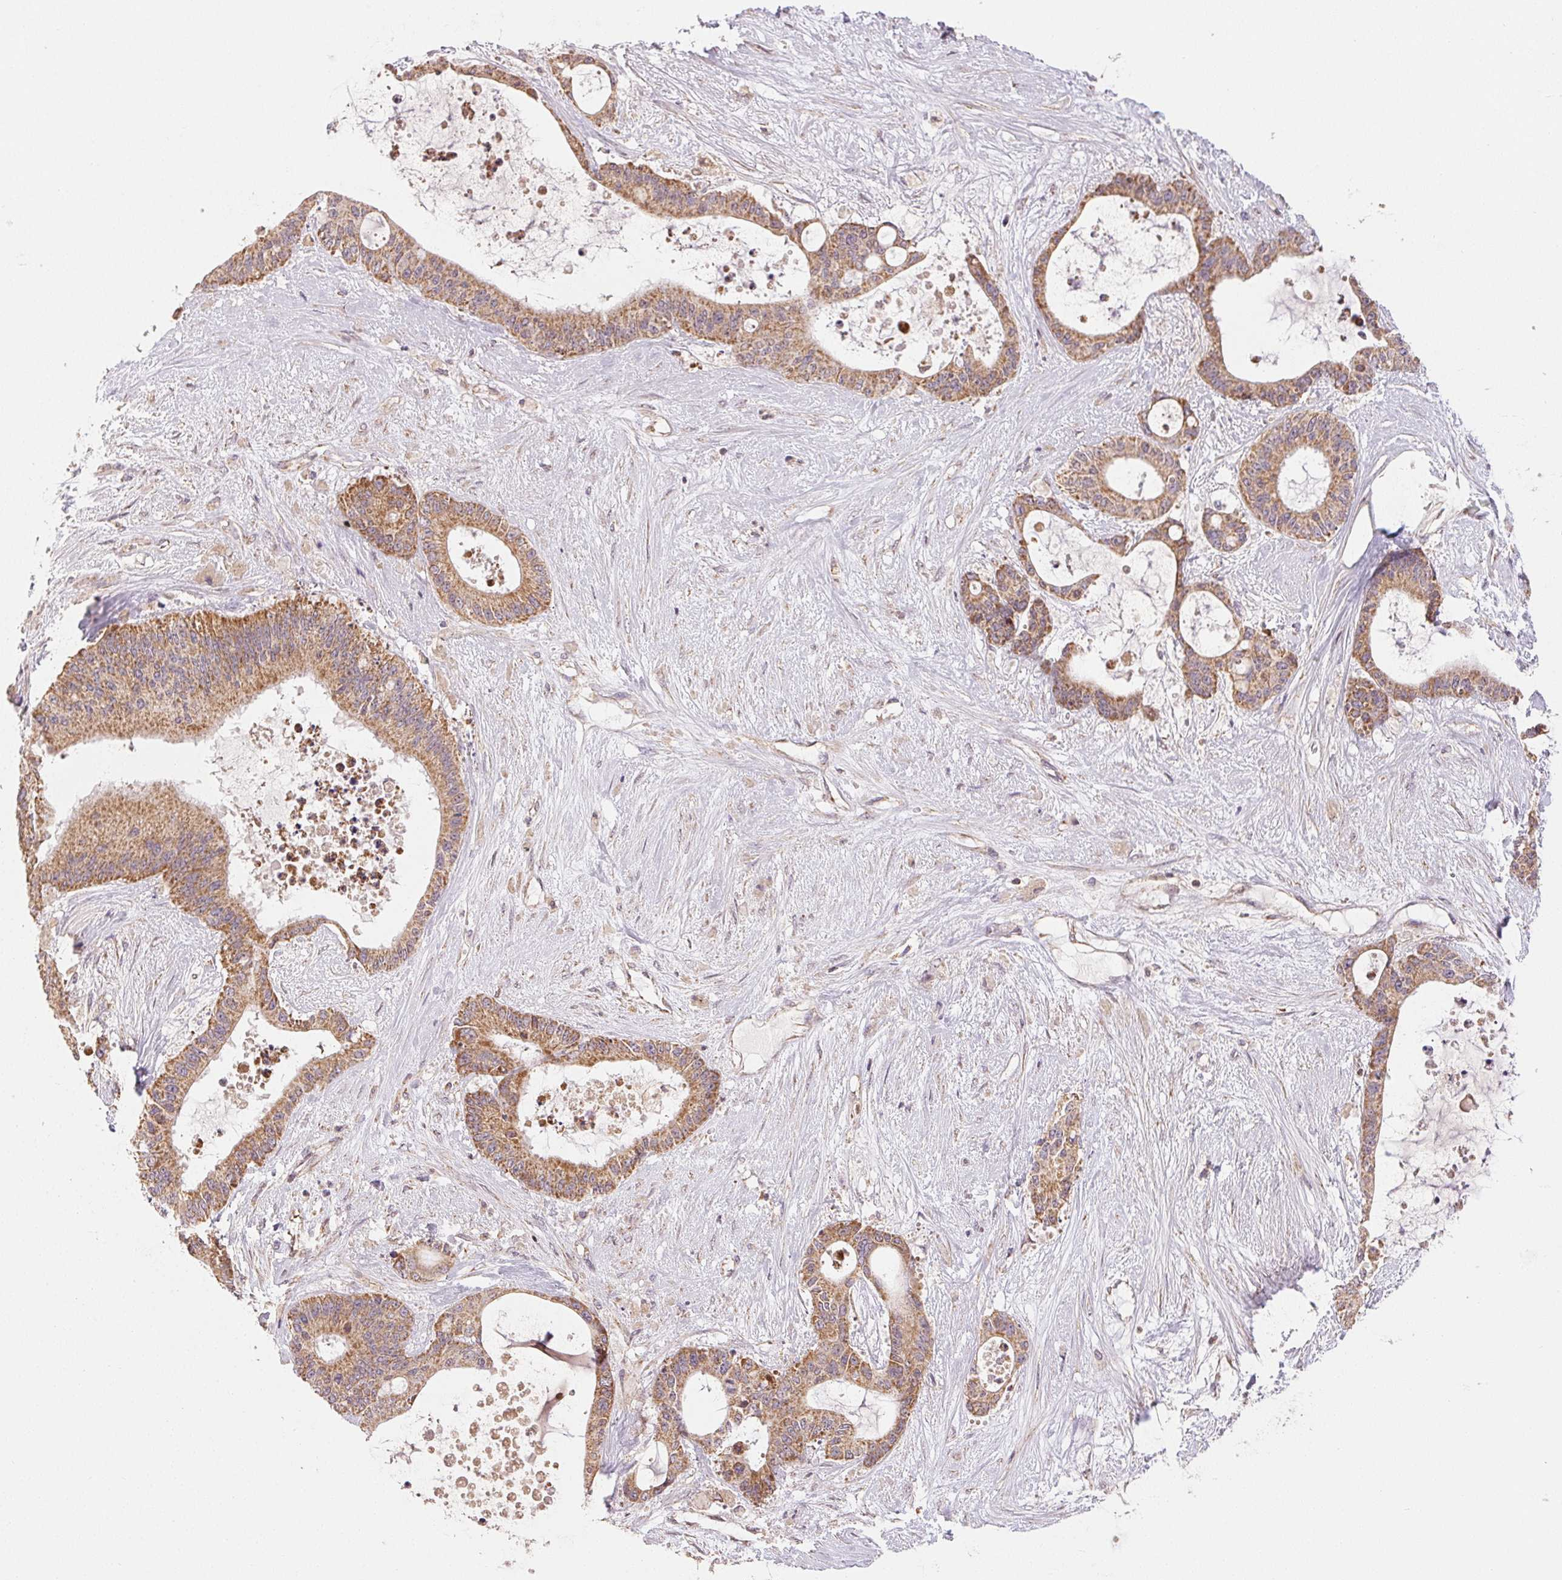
{"staining": {"intensity": "moderate", "quantity": ">75%", "location": "cytoplasmic/membranous"}, "tissue": "liver cancer", "cell_type": "Tumor cells", "image_type": "cancer", "snomed": [{"axis": "morphology", "description": "Normal tissue, NOS"}, {"axis": "morphology", "description": "Cholangiocarcinoma"}, {"axis": "topography", "description": "Liver"}, {"axis": "topography", "description": "Peripheral nerve tissue"}], "caption": "Moderate cytoplasmic/membranous staining is identified in approximately >75% of tumor cells in liver cancer. (DAB (3,3'-diaminobenzidine) IHC with brightfield microscopy, high magnification).", "gene": "CLASP1", "patient": {"sex": "female", "age": 73}}